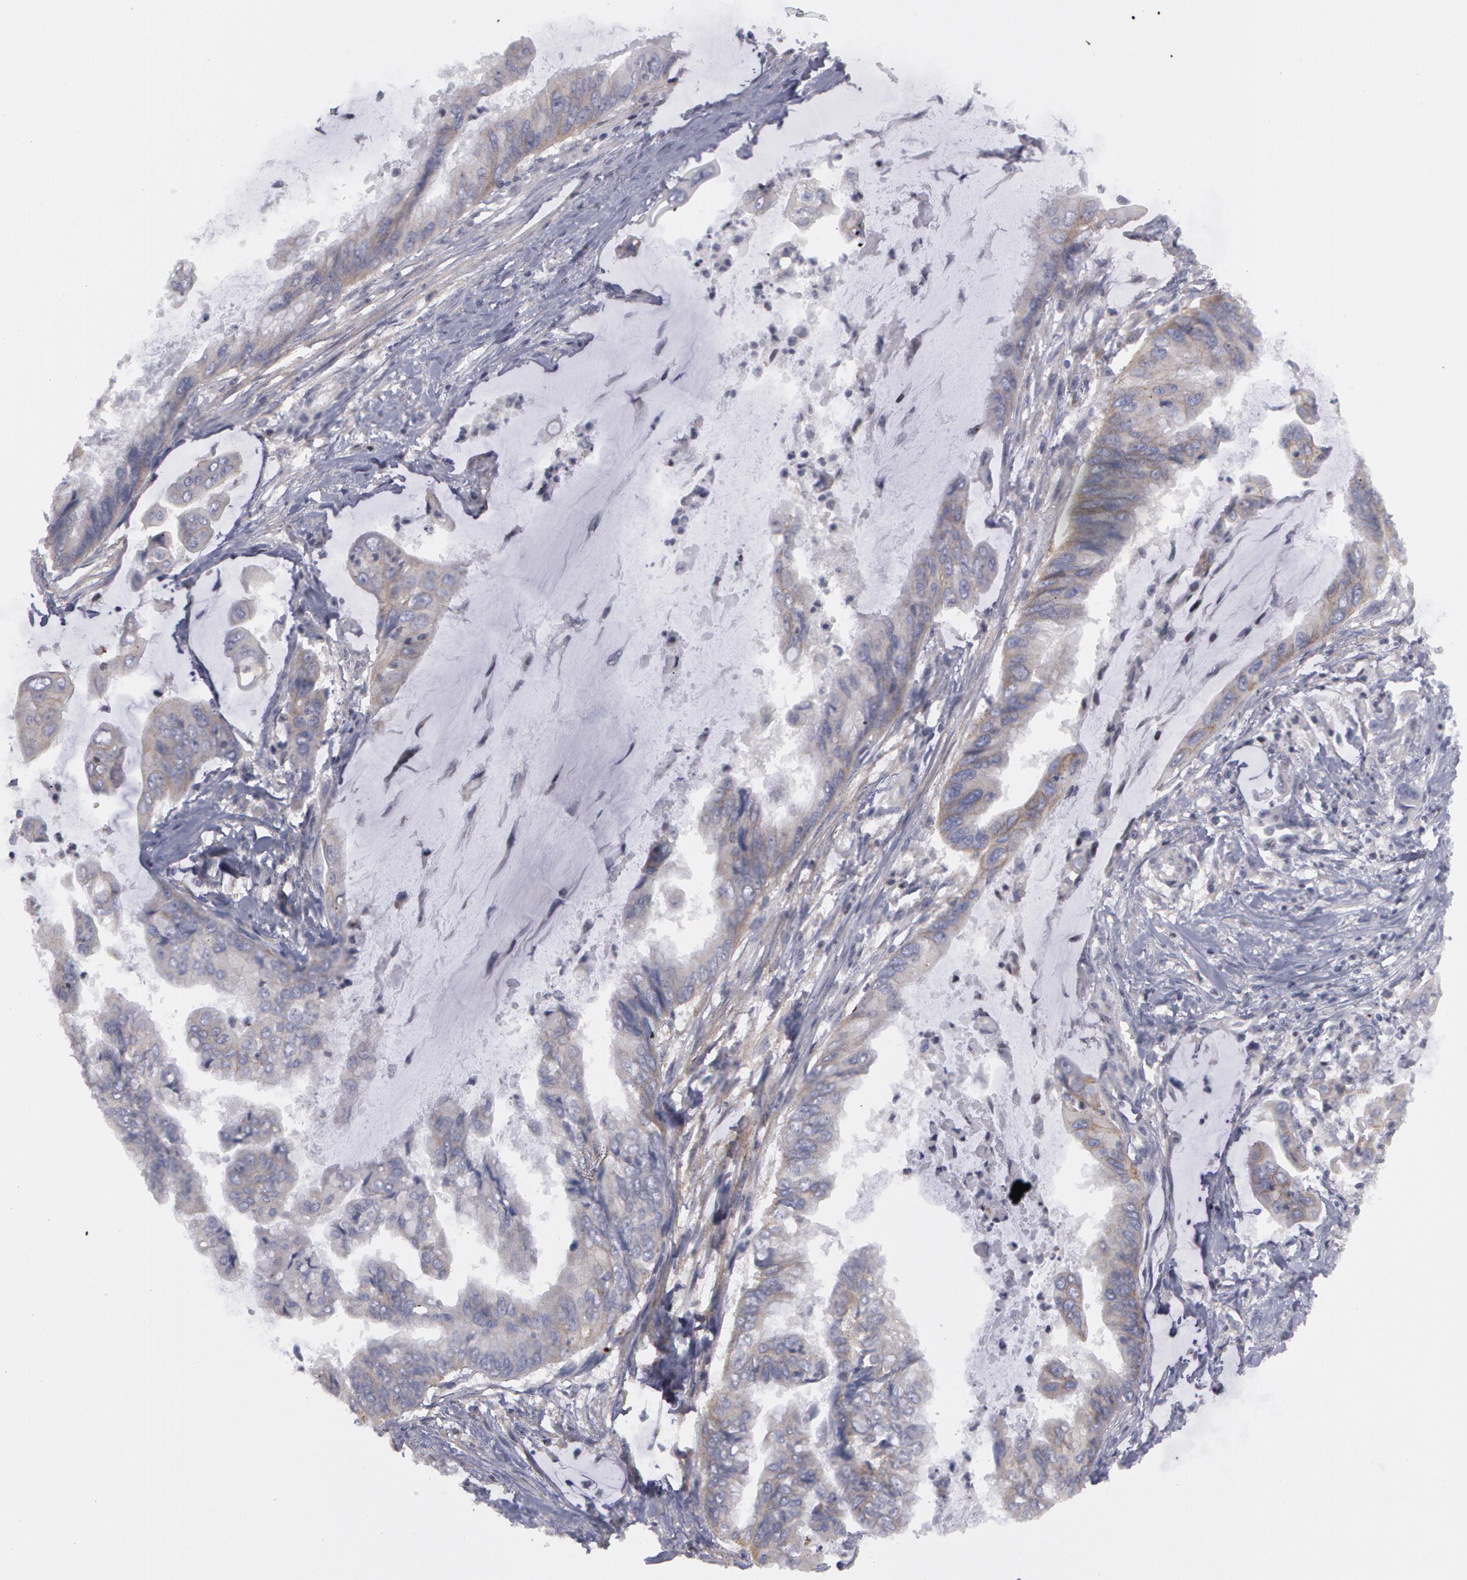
{"staining": {"intensity": "weak", "quantity": "25%-75%", "location": "cytoplasmic/membranous"}, "tissue": "stomach cancer", "cell_type": "Tumor cells", "image_type": "cancer", "snomed": [{"axis": "morphology", "description": "Adenocarcinoma, NOS"}, {"axis": "topography", "description": "Stomach, upper"}], "caption": "Human adenocarcinoma (stomach) stained with a protein marker reveals weak staining in tumor cells.", "gene": "ERBB2", "patient": {"sex": "male", "age": 80}}